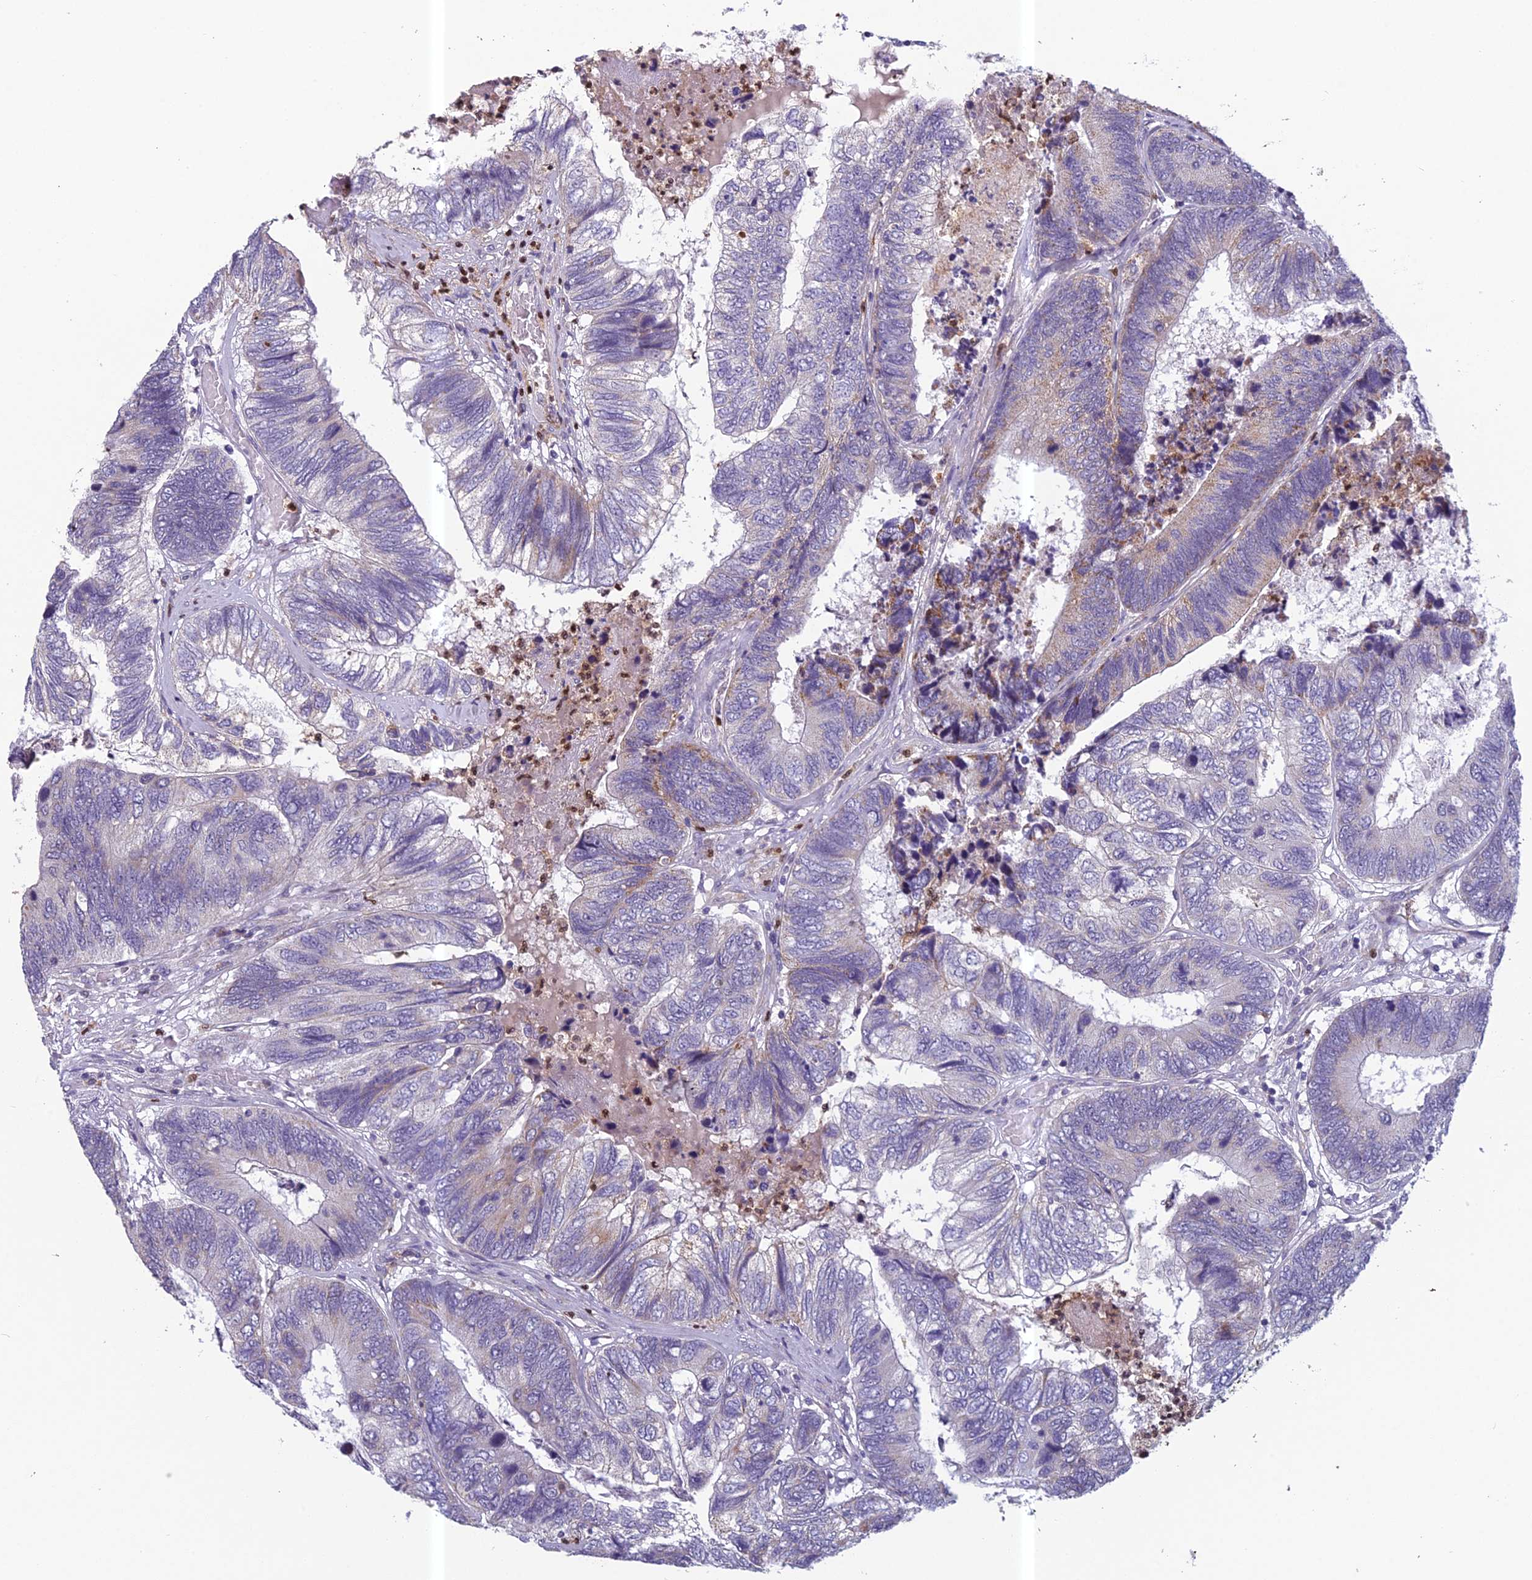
{"staining": {"intensity": "weak", "quantity": "<25%", "location": "cytoplasmic/membranous"}, "tissue": "colorectal cancer", "cell_type": "Tumor cells", "image_type": "cancer", "snomed": [{"axis": "morphology", "description": "Adenocarcinoma, NOS"}, {"axis": "topography", "description": "Colon"}], "caption": "The photomicrograph displays no staining of tumor cells in colorectal cancer (adenocarcinoma). (DAB (3,3'-diaminobenzidine) IHC with hematoxylin counter stain).", "gene": "ENSG00000188897", "patient": {"sex": "female", "age": 67}}